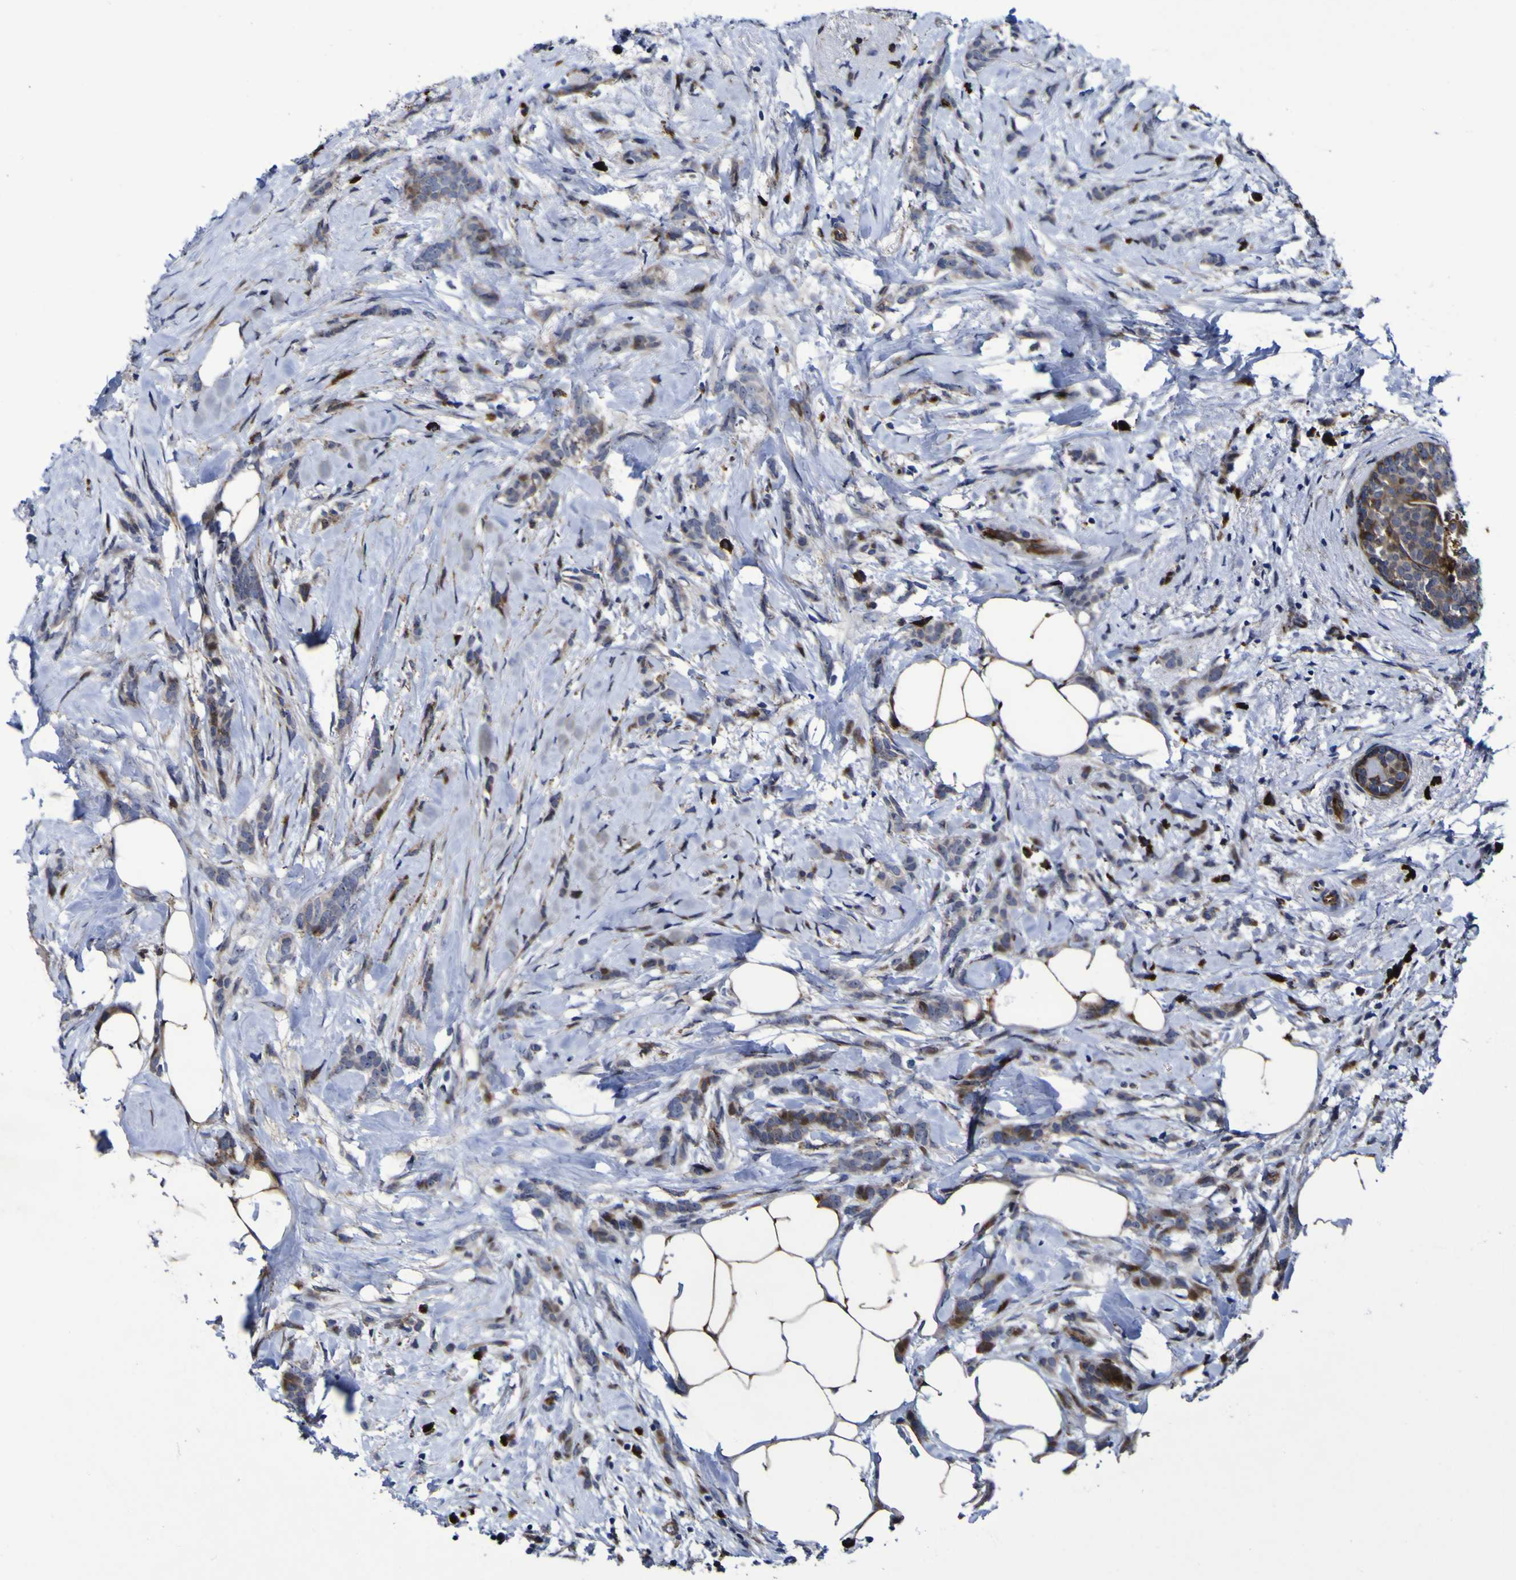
{"staining": {"intensity": "weak", "quantity": ">75%", "location": "cytoplasmic/membranous"}, "tissue": "breast cancer", "cell_type": "Tumor cells", "image_type": "cancer", "snomed": [{"axis": "morphology", "description": "Lobular carcinoma, in situ"}, {"axis": "morphology", "description": "Lobular carcinoma"}, {"axis": "topography", "description": "Breast"}], "caption": "Immunohistochemical staining of human breast cancer shows weak cytoplasmic/membranous protein staining in approximately >75% of tumor cells. (Brightfield microscopy of DAB IHC at high magnification).", "gene": "MGLL", "patient": {"sex": "female", "age": 41}}